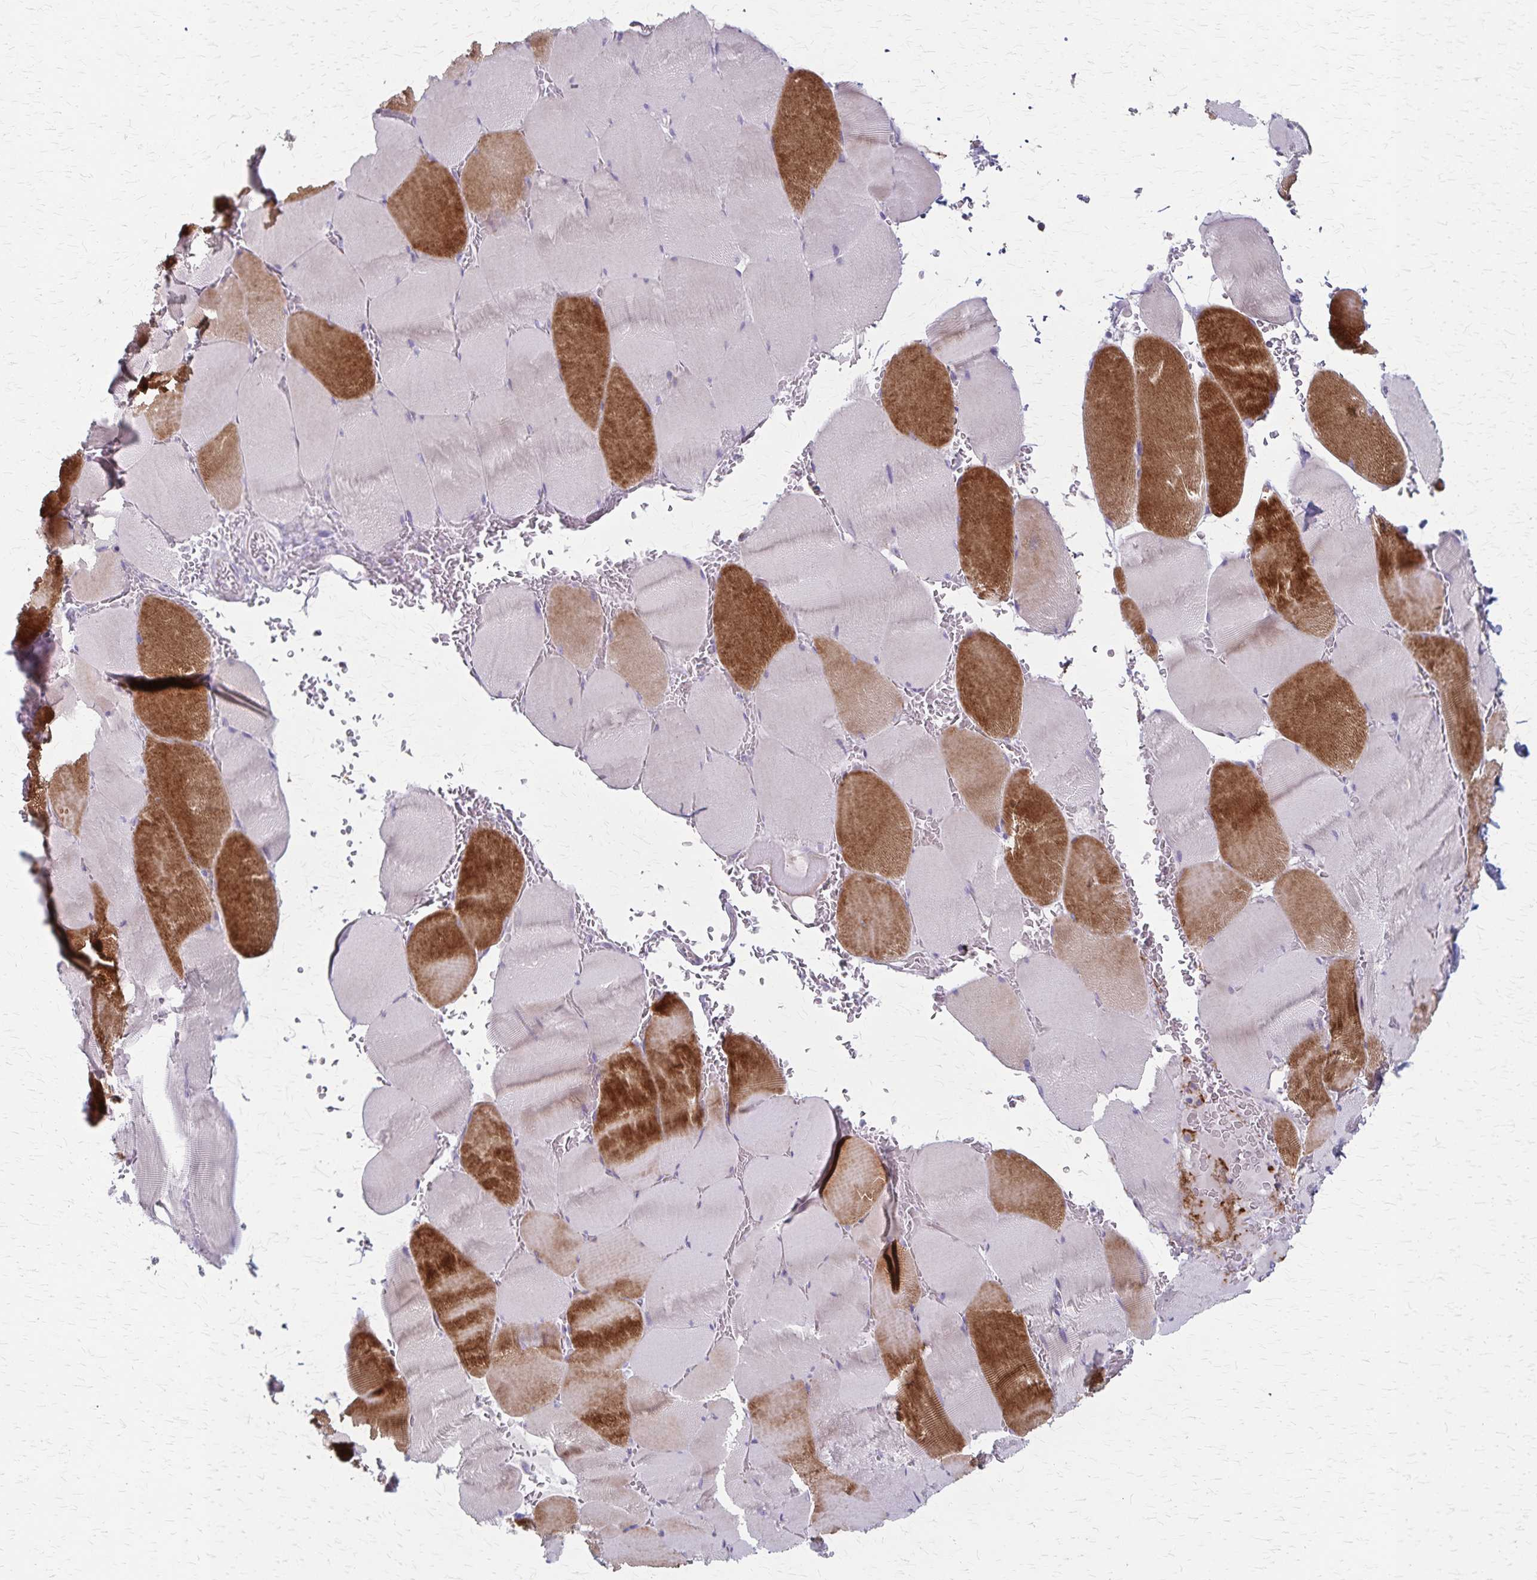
{"staining": {"intensity": "strong", "quantity": "25%-75%", "location": "cytoplasmic/membranous"}, "tissue": "skeletal muscle", "cell_type": "Myocytes", "image_type": "normal", "snomed": [{"axis": "morphology", "description": "Normal tissue, NOS"}, {"axis": "topography", "description": "Skeletal muscle"}, {"axis": "topography", "description": "Head-Neck"}], "caption": "About 25%-75% of myocytes in normal skeletal muscle show strong cytoplasmic/membranous protein expression as visualized by brown immunohistochemical staining.", "gene": "RASL10B", "patient": {"sex": "male", "age": 66}}